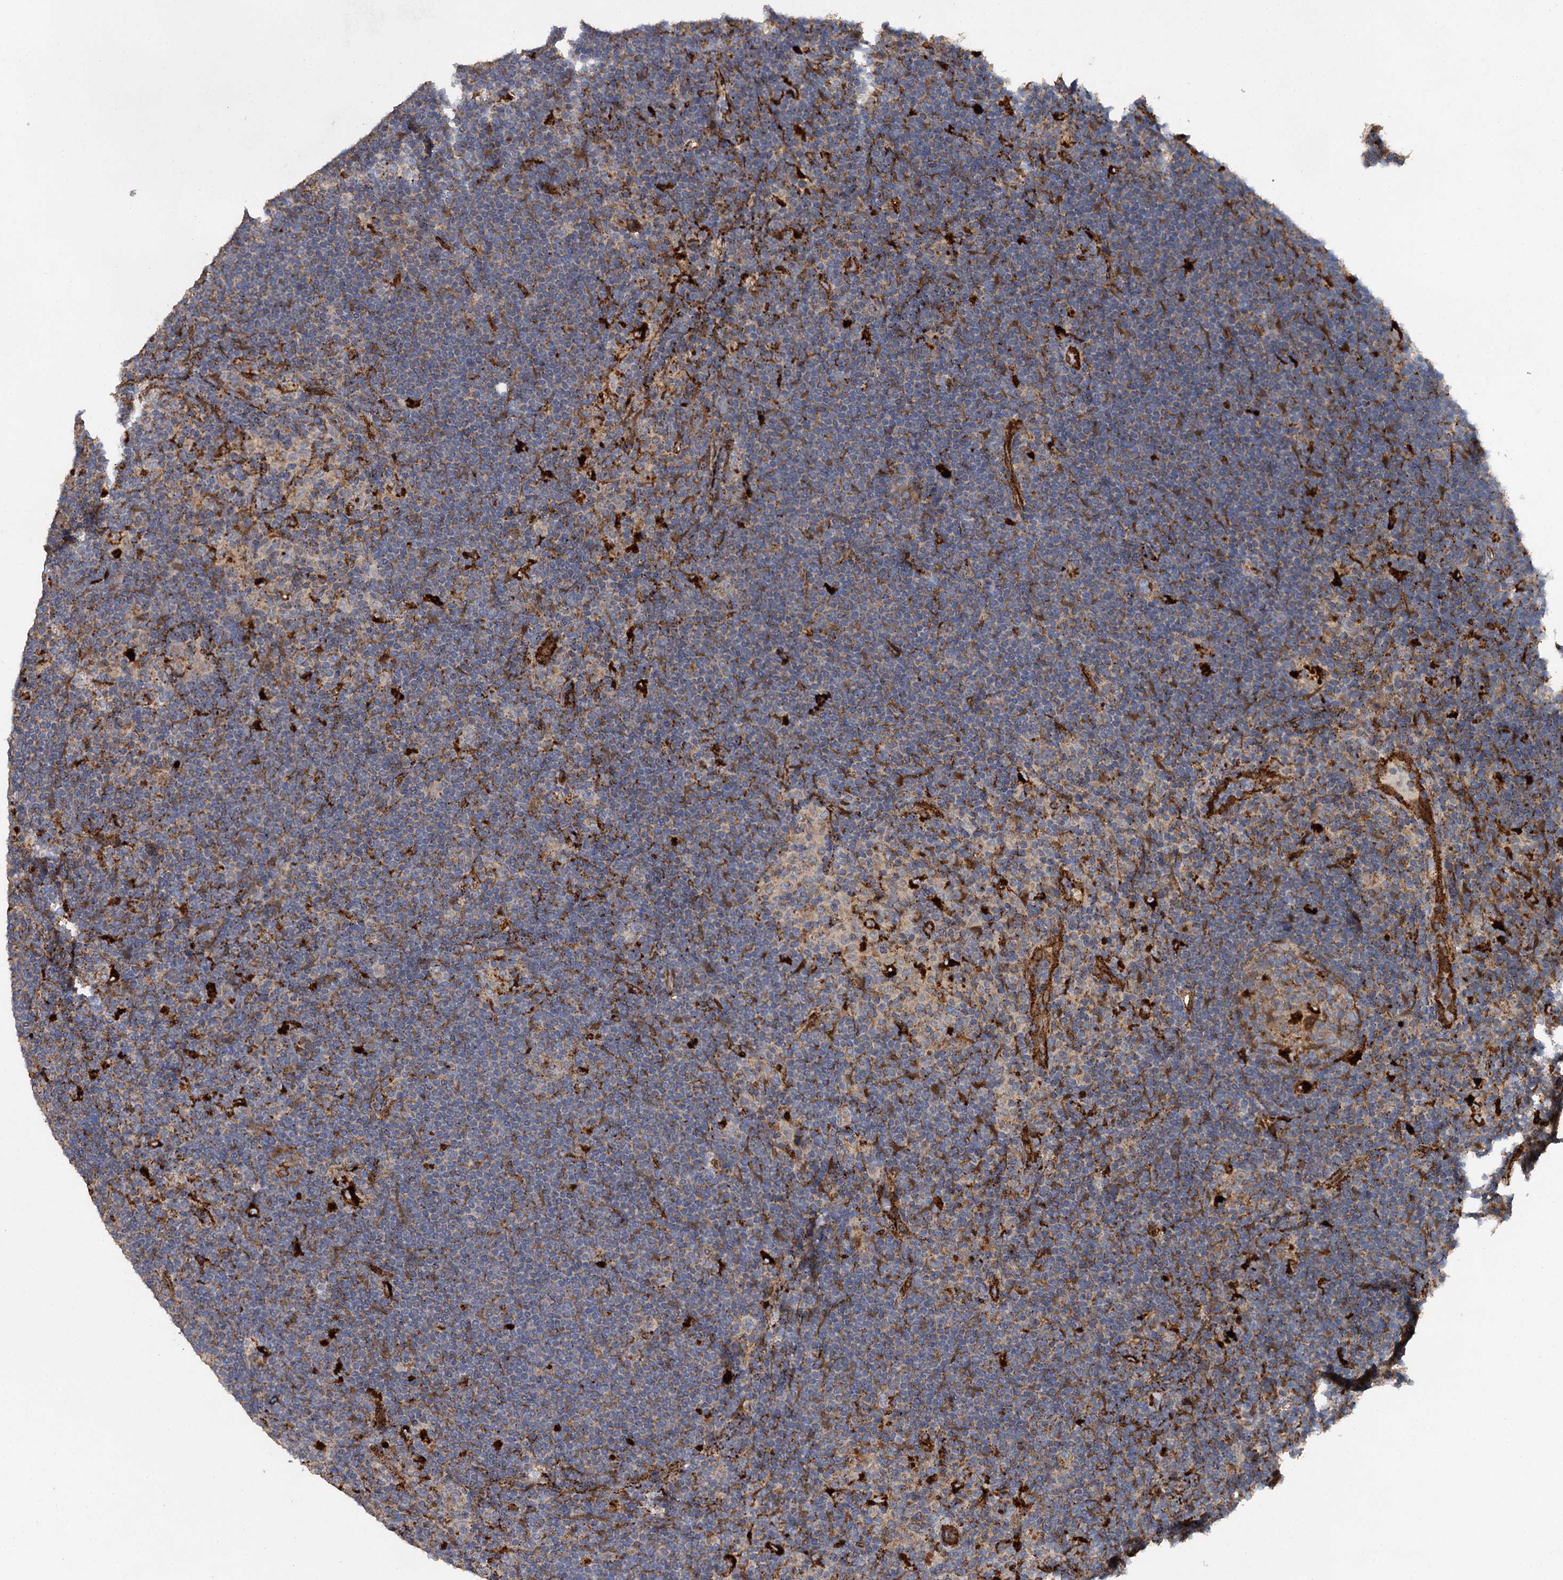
{"staining": {"intensity": "strong", "quantity": ">75%", "location": "cytoplasmic/membranous"}, "tissue": "lymphoma", "cell_type": "Tumor cells", "image_type": "cancer", "snomed": [{"axis": "morphology", "description": "Hodgkin's disease, NOS"}, {"axis": "topography", "description": "Lymph node"}], "caption": "A micrograph of Hodgkin's disease stained for a protein exhibits strong cytoplasmic/membranous brown staining in tumor cells.", "gene": "GBA1", "patient": {"sex": "female", "age": 57}}